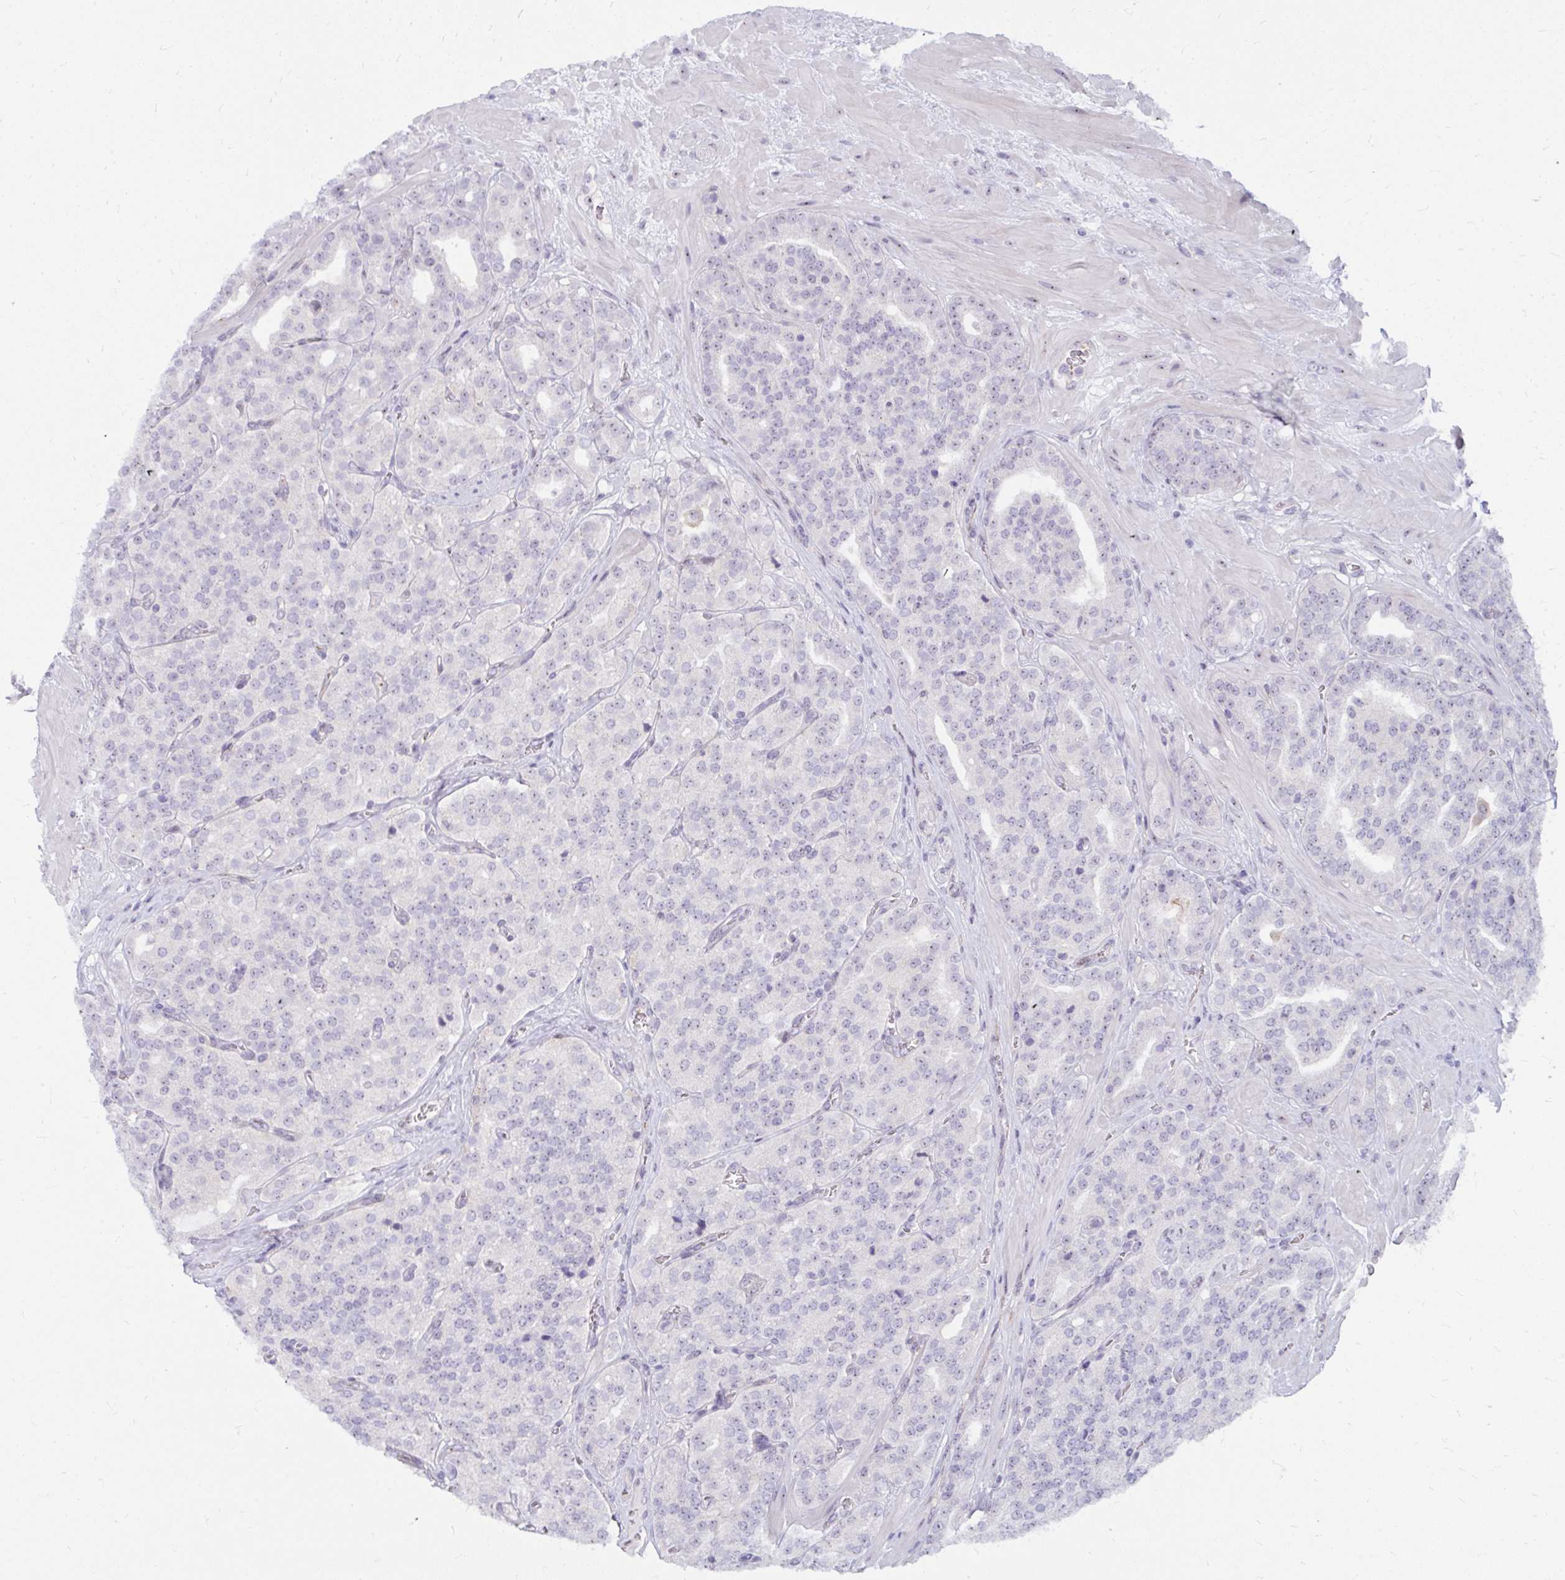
{"staining": {"intensity": "weak", "quantity": "25%-75%", "location": "nuclear"}, "tissue": "prostate cancer", "cell_type": "Tumor cells", "image_type": "cancer", "snomed": [{"axis": "morphology", "description": "Adenocarcinoma, High grade"}, {"axis": "topography", "description": "Prostate"}], "caption": "This micrograph demonstrates immunohistochemistry staining of prostate adenocarcinoma (high-grade), with low weak nuclear staining in about 25%-75% of tumor cells.", "gene": "MUS81", "patient": {"sex": "male", "age": 66}}